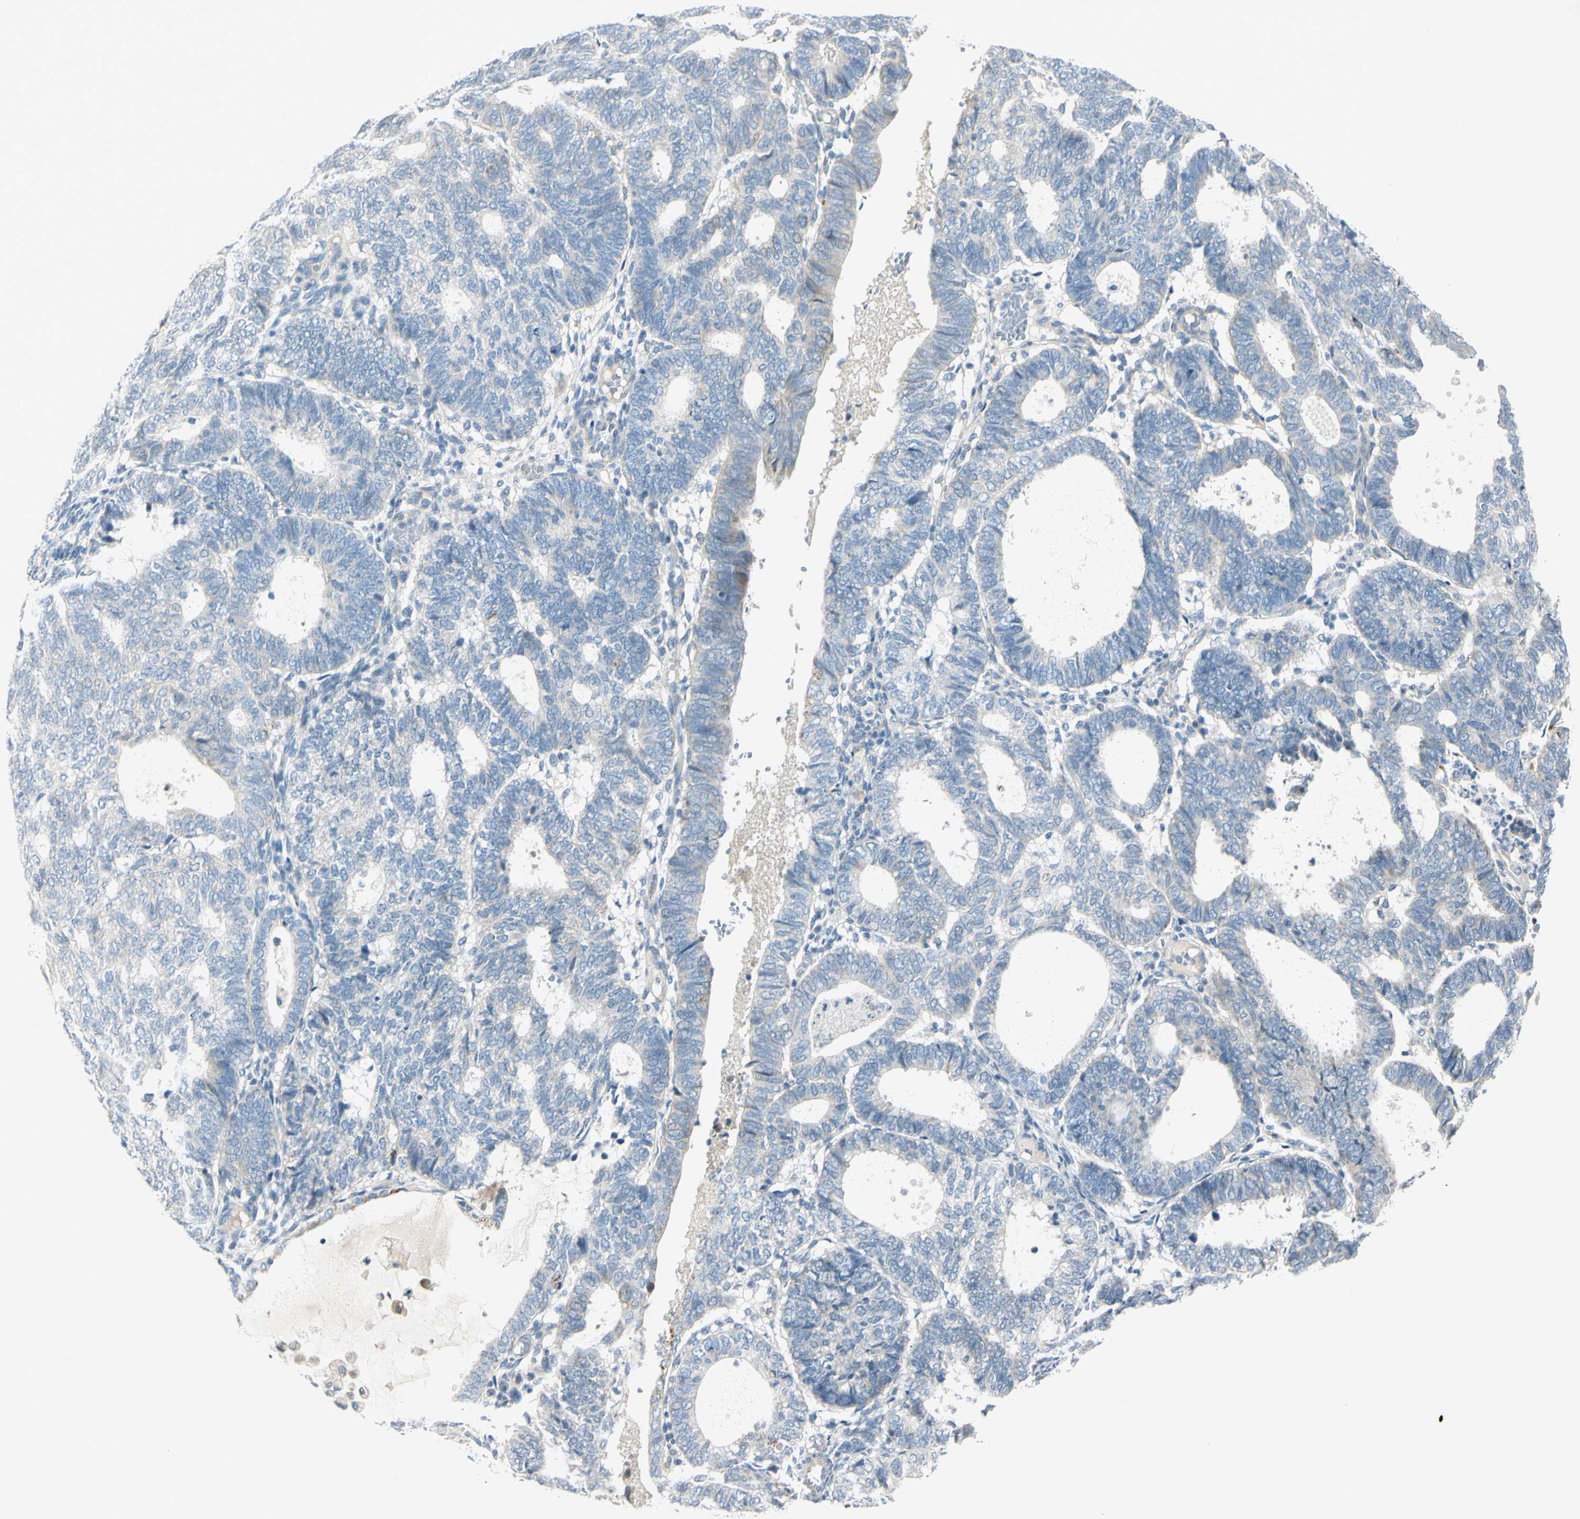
{"staining": {"intensity": "negative", "quantity": "none", "location": "none"}, "tissue": "endometrial cancer", "cell_type": "Tumor cells", "image_type": "cancer", "snomed": [{"axis": "morphology", "description": "Adenocarcinoma, NOS"}, {"axis": "topography", "description": "Uterus"}], "caption": "This is an IHC image of endometrial cancer. There is no expression in tumor cells.", "gene": "GALNT5", "patient": {"sex": "female", "age": 60}}